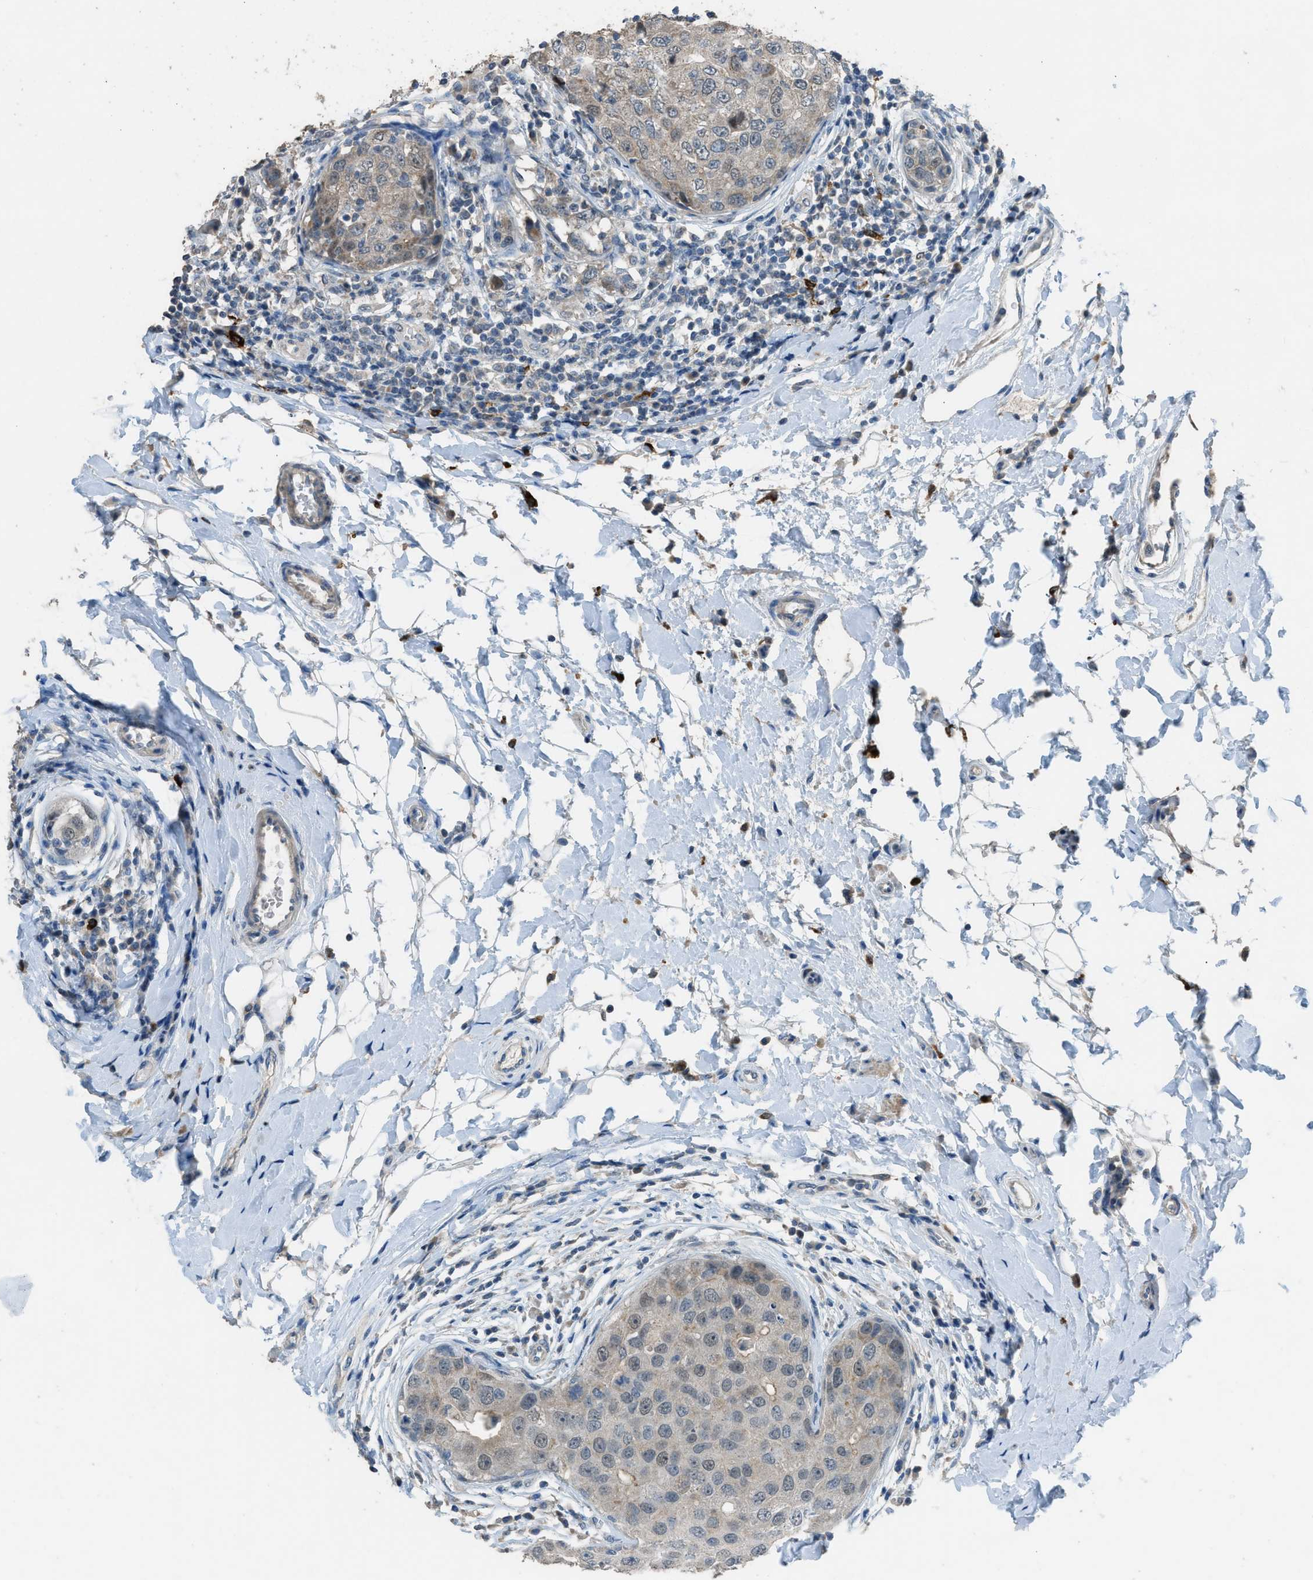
{"staining": {"intensity": "weak", "quantity": ">75%", "location": "cytoplasmic/membranous,nuclear"}, "tissue": "breast cancer", "cell_type": "Tumor cells", "image_type": "cancer", "snomed": [{"axis": "morphology", "description": "Duct carcinoma"}, {"axis": "topography", "description": "Breast"}], "caption": "A micrograph showing weak cytoplasmic/membranous and nuclear staining in approximately >75% of tumor cells in breast cancer, as visualized by brown immunohistochemical staining.", "gene": "TIMD4", "patient": {"sex": "female", "age": 27}}